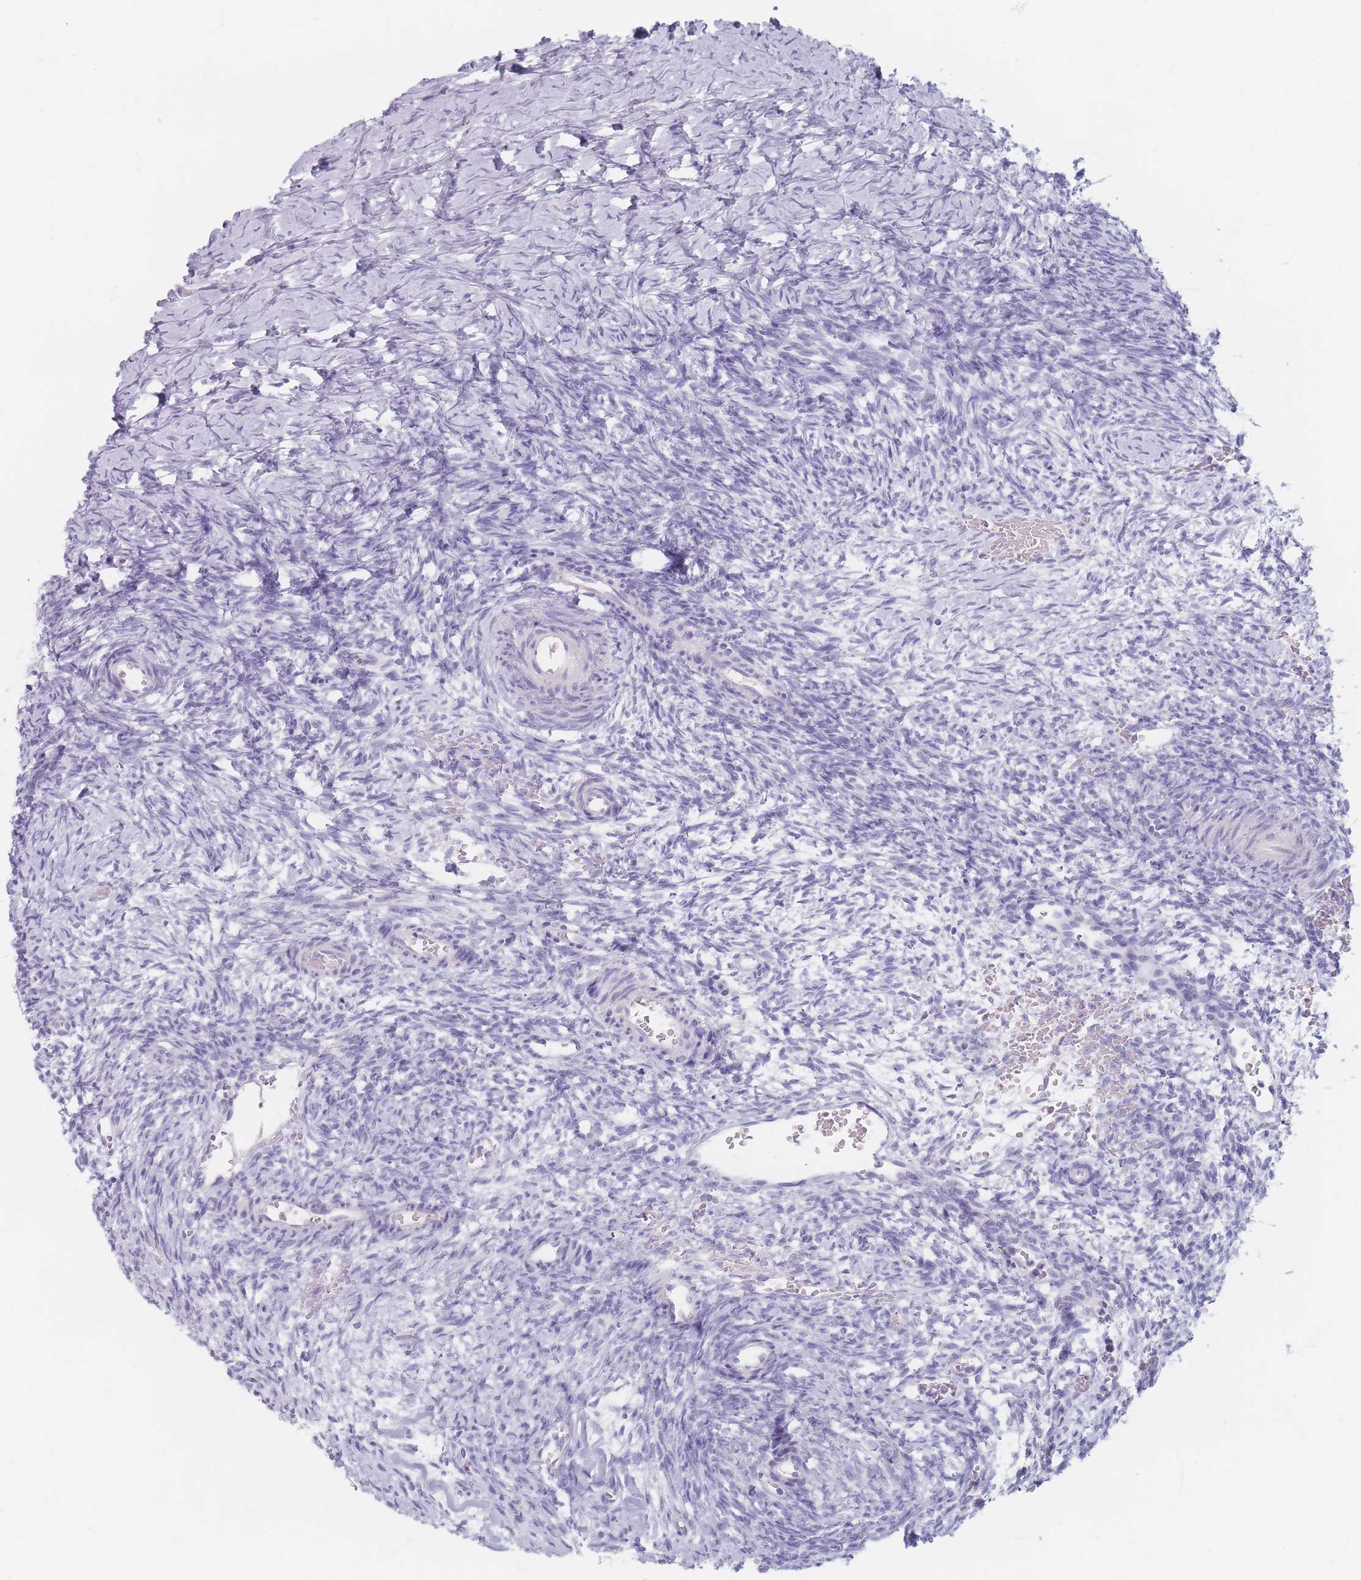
{"staining": {"intensity": "negative", "quantity": "none", "location": "none"}, "tissue": "ovary", "cell_type": "Ovarian stroma cells", "image_type": "normal", "snomed": [{"axis": "morphology", "description": "Normal tissue, NOS"}, {"axis": "topography", "description": "Ovary"}], "caption": "High power microscopy image of an immunohistochemistry (IHC) histopathology image of benign ovary, revealing no significant expression in ovarian stroma cells. (Stains: DAB (3,3'-diaminobenzidine) IHC with hematoxylin counter stain, Microscopy: brightfield microscopy at high magnification).", "gene": "PIGM", "patient": {"sex": "female", "age": 39}}